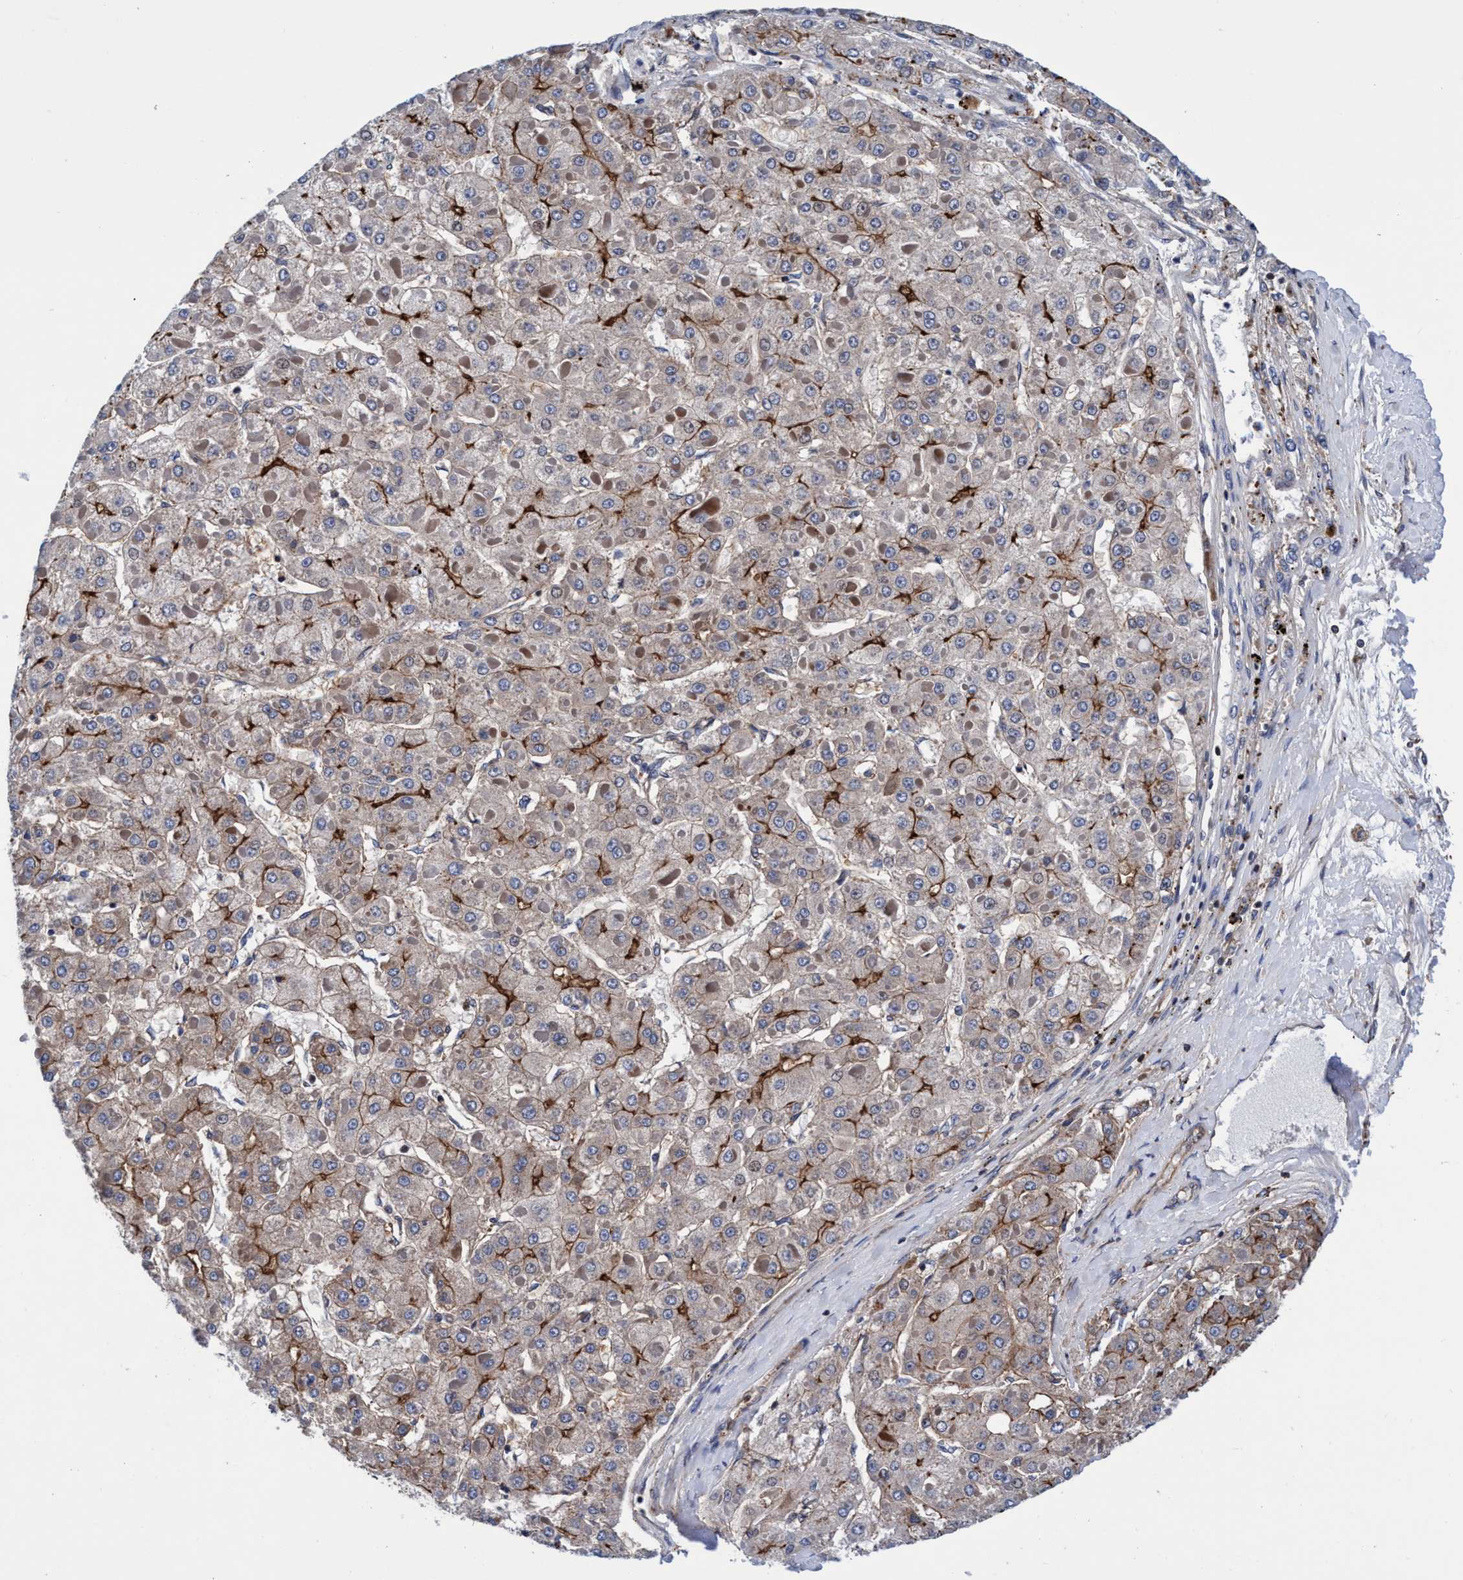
{"staining": {"intensity": "moderate", "quantity": "25%-75%", "location": "cytoplasmic/membranous"}, "tissue": "liver cancer", "cell_type": "Tumor cells", "image_type": "cancer", "snomed": [{"axis": "morphology", "description": "Carcinoma, Hepatocellular, NOS"}, {"axis": "topography", "description": "Liver"}], "caption": "Protein analysis of liver cancer (hepatocellular carcinoma) tissue exhibits moderate cytoplasmic/membranous staining in about 25%-75% of tumor cells.", "gene": "MCM3AP", "patient": {"sex": "female", "age": 73}}